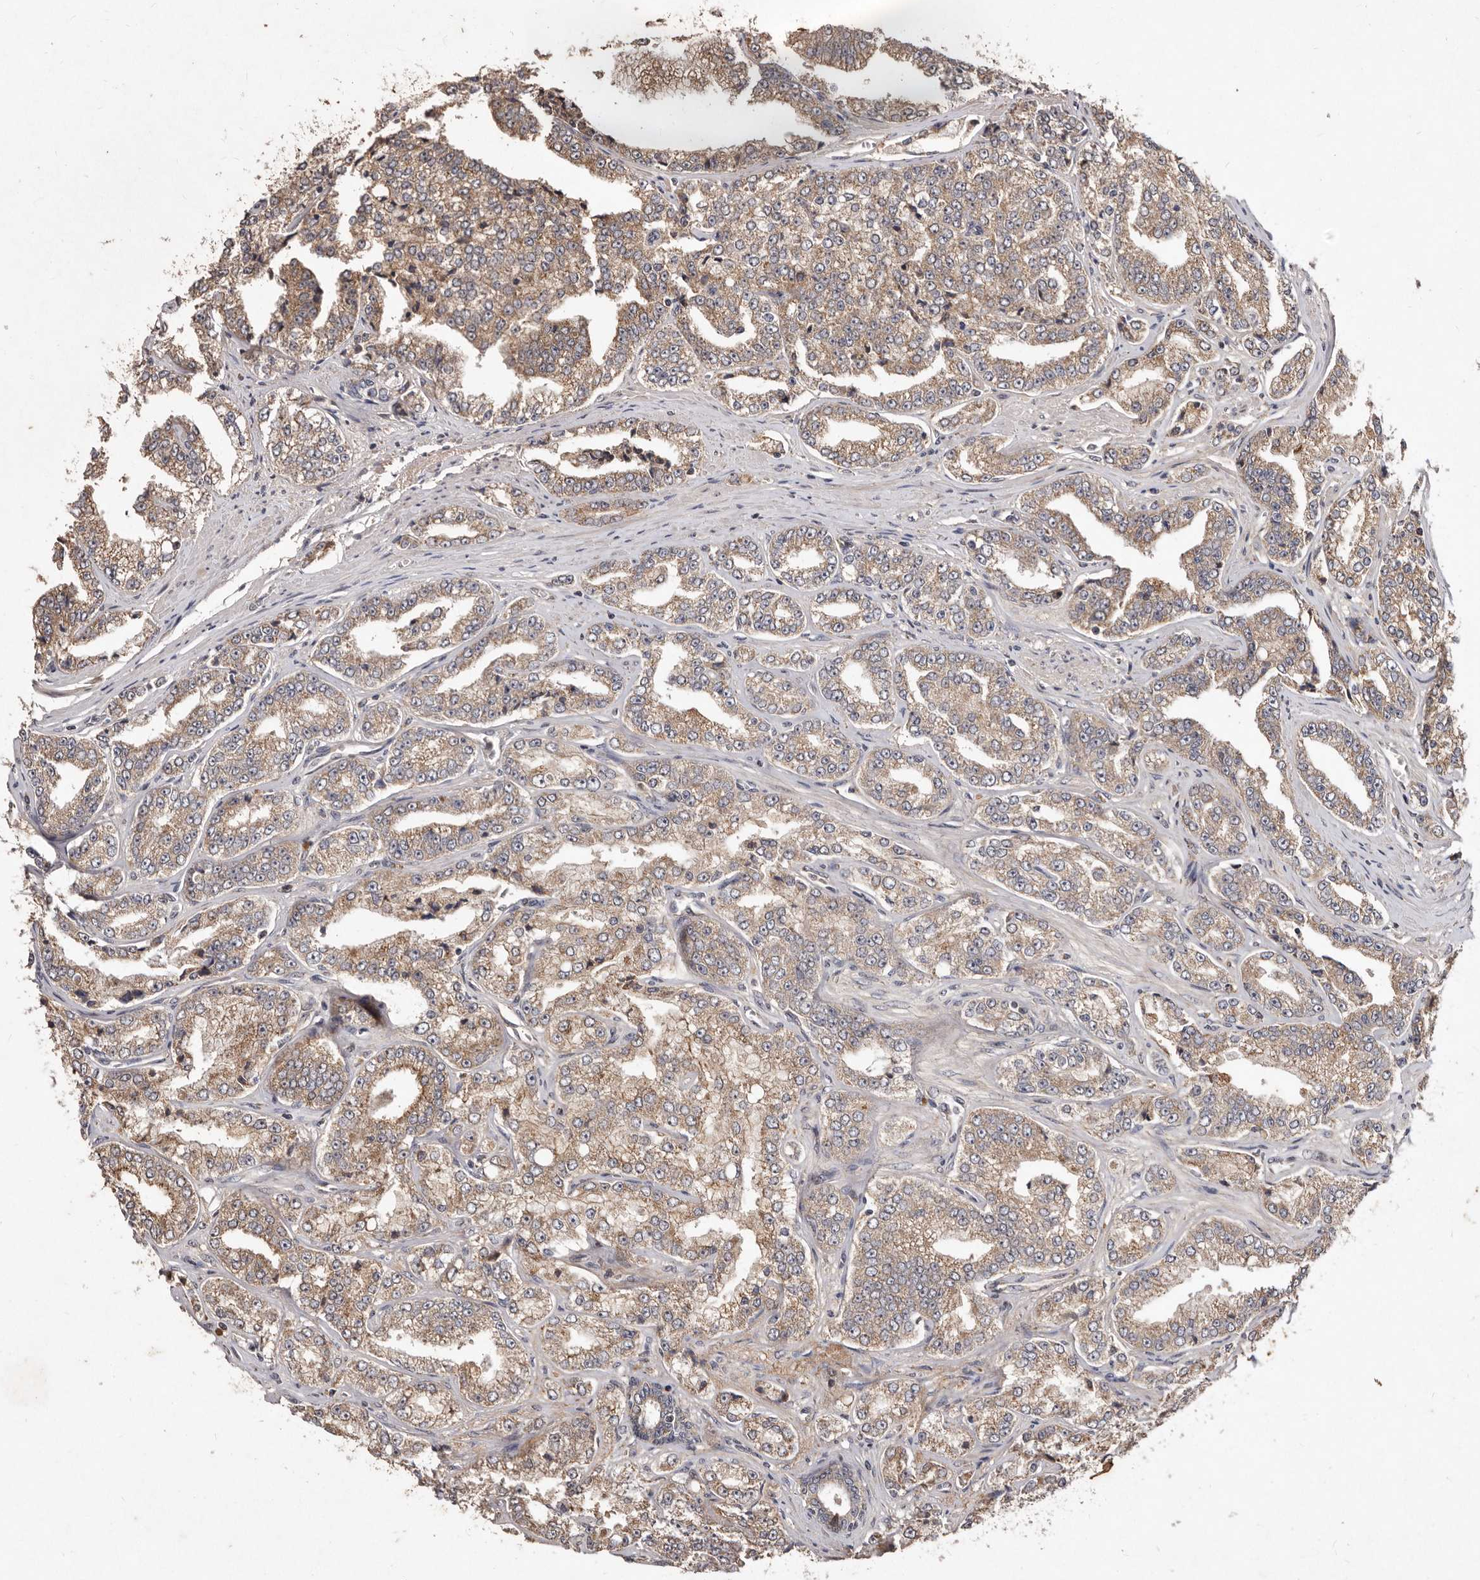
{"staining": {"intensity": "weak", "quantity": ">75%", "location": "cytoplasmic/membranous"}, "tissue": "prostate cancer", "cell_type": "Tumor cells", "image_type": "cancer", "snomed": [{"axis": "morphology", "description": "Adenocarcinoma, High grade"}, {"axis": "topography", "description": "Prostate"}], "caption": "Immunohistochemical staining of human prostate cancer exhibits low levels of weak cytoplasmic/membranous positivity in approximately >75% of tumor cells.", "gene": "FLAD1", "patient": {"sex": "male", "age": 71}}